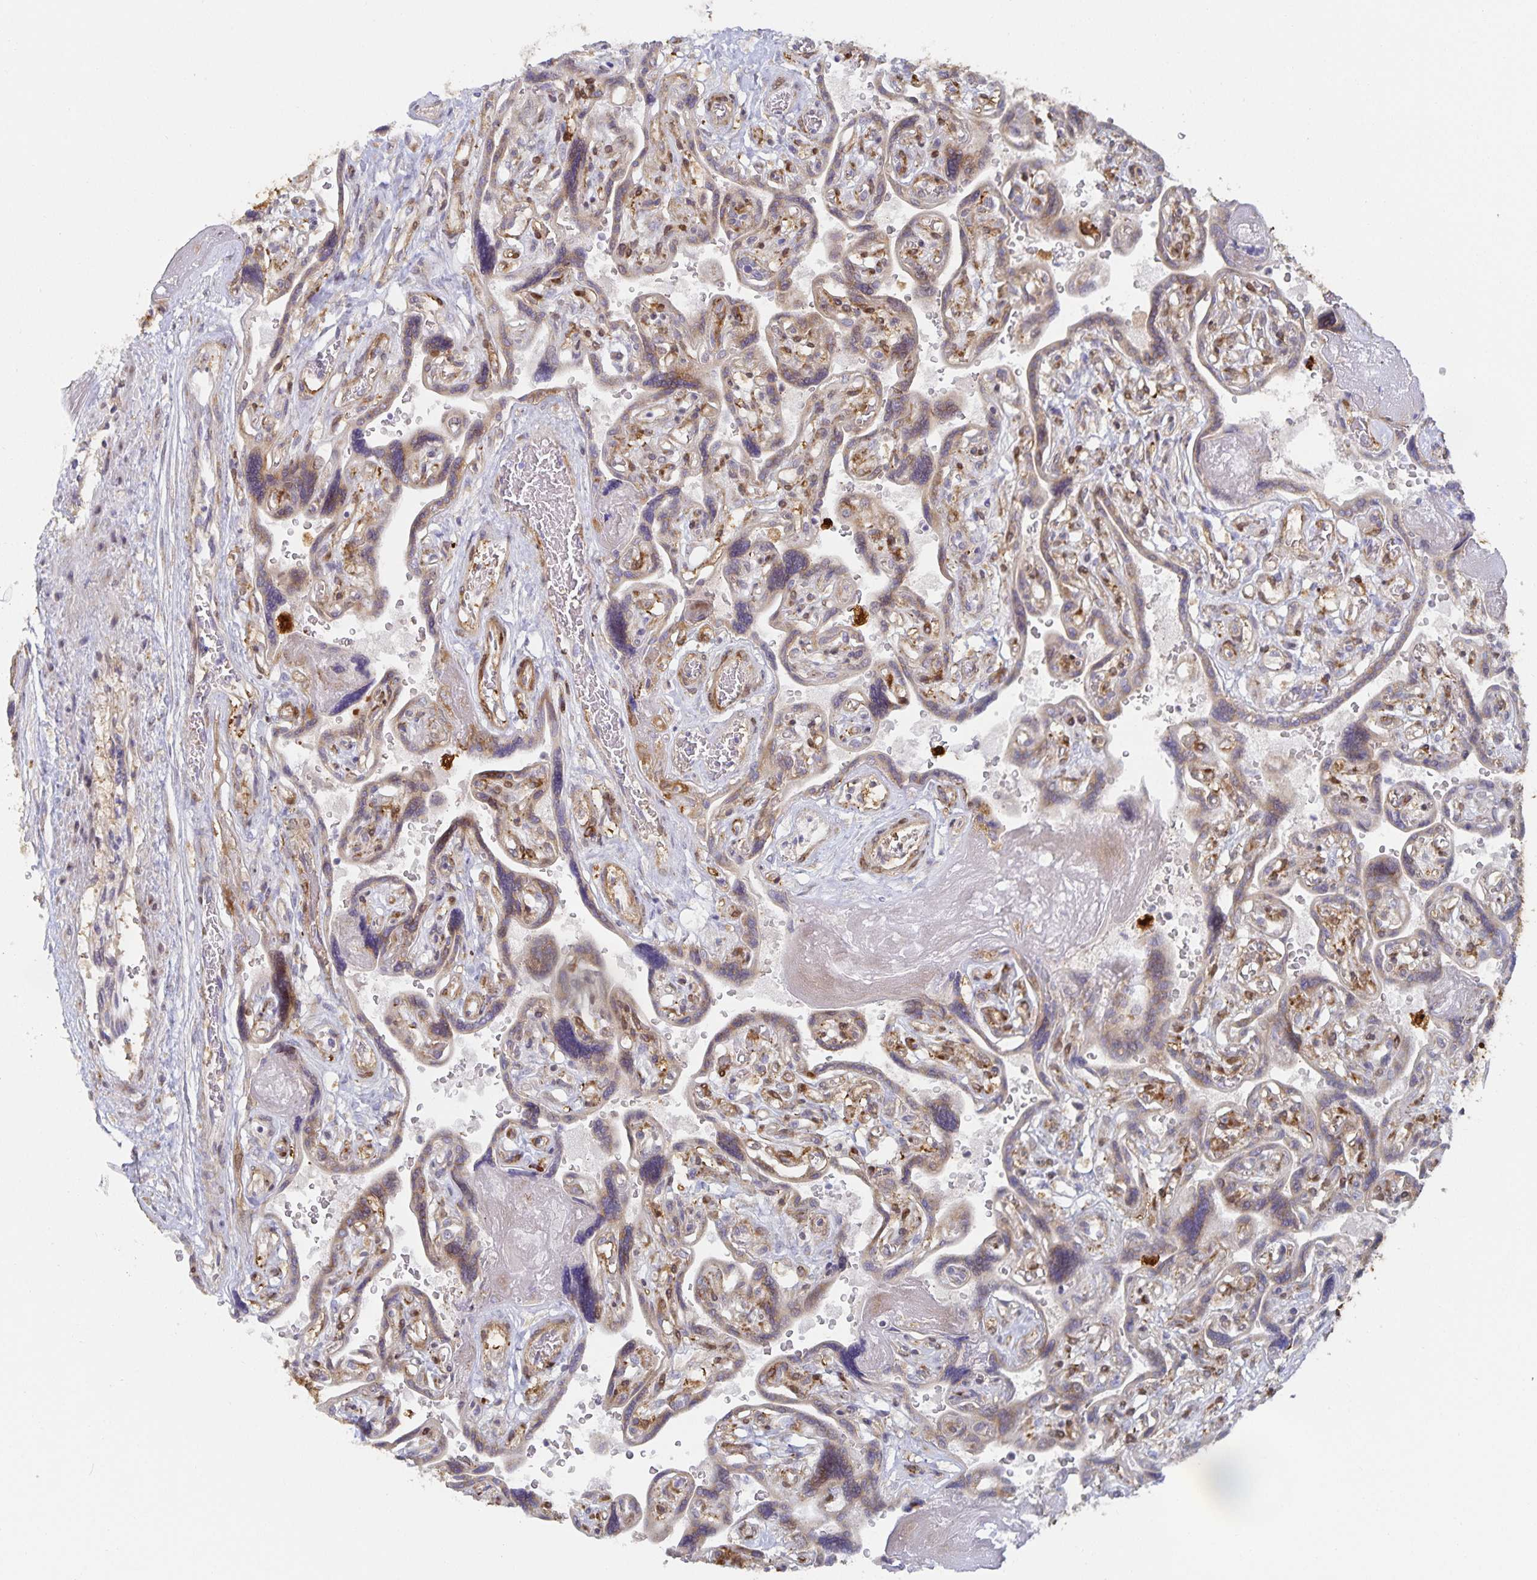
{"staining": {"intensity": "moderate", "quantity": ">75%", "location": "cytoplasmic/membranous"}, "tissue": "placenta", "cell_type": "Decidual cells", "image_type": "normal", "snomed": [{"axis": "morphology", "description": "Normal tissue, NOS"}, {"axis": "topography", "description": "Placenta"}], "caption": "High-power microscopy captured an IHC photomicrograph of normal placenta, revealing moderate cytoplasmic/membranous positivity in approximately >75% of decidual cells.", "gene": "NOMO1", "patient": {"sex": "female", "age": 32}}